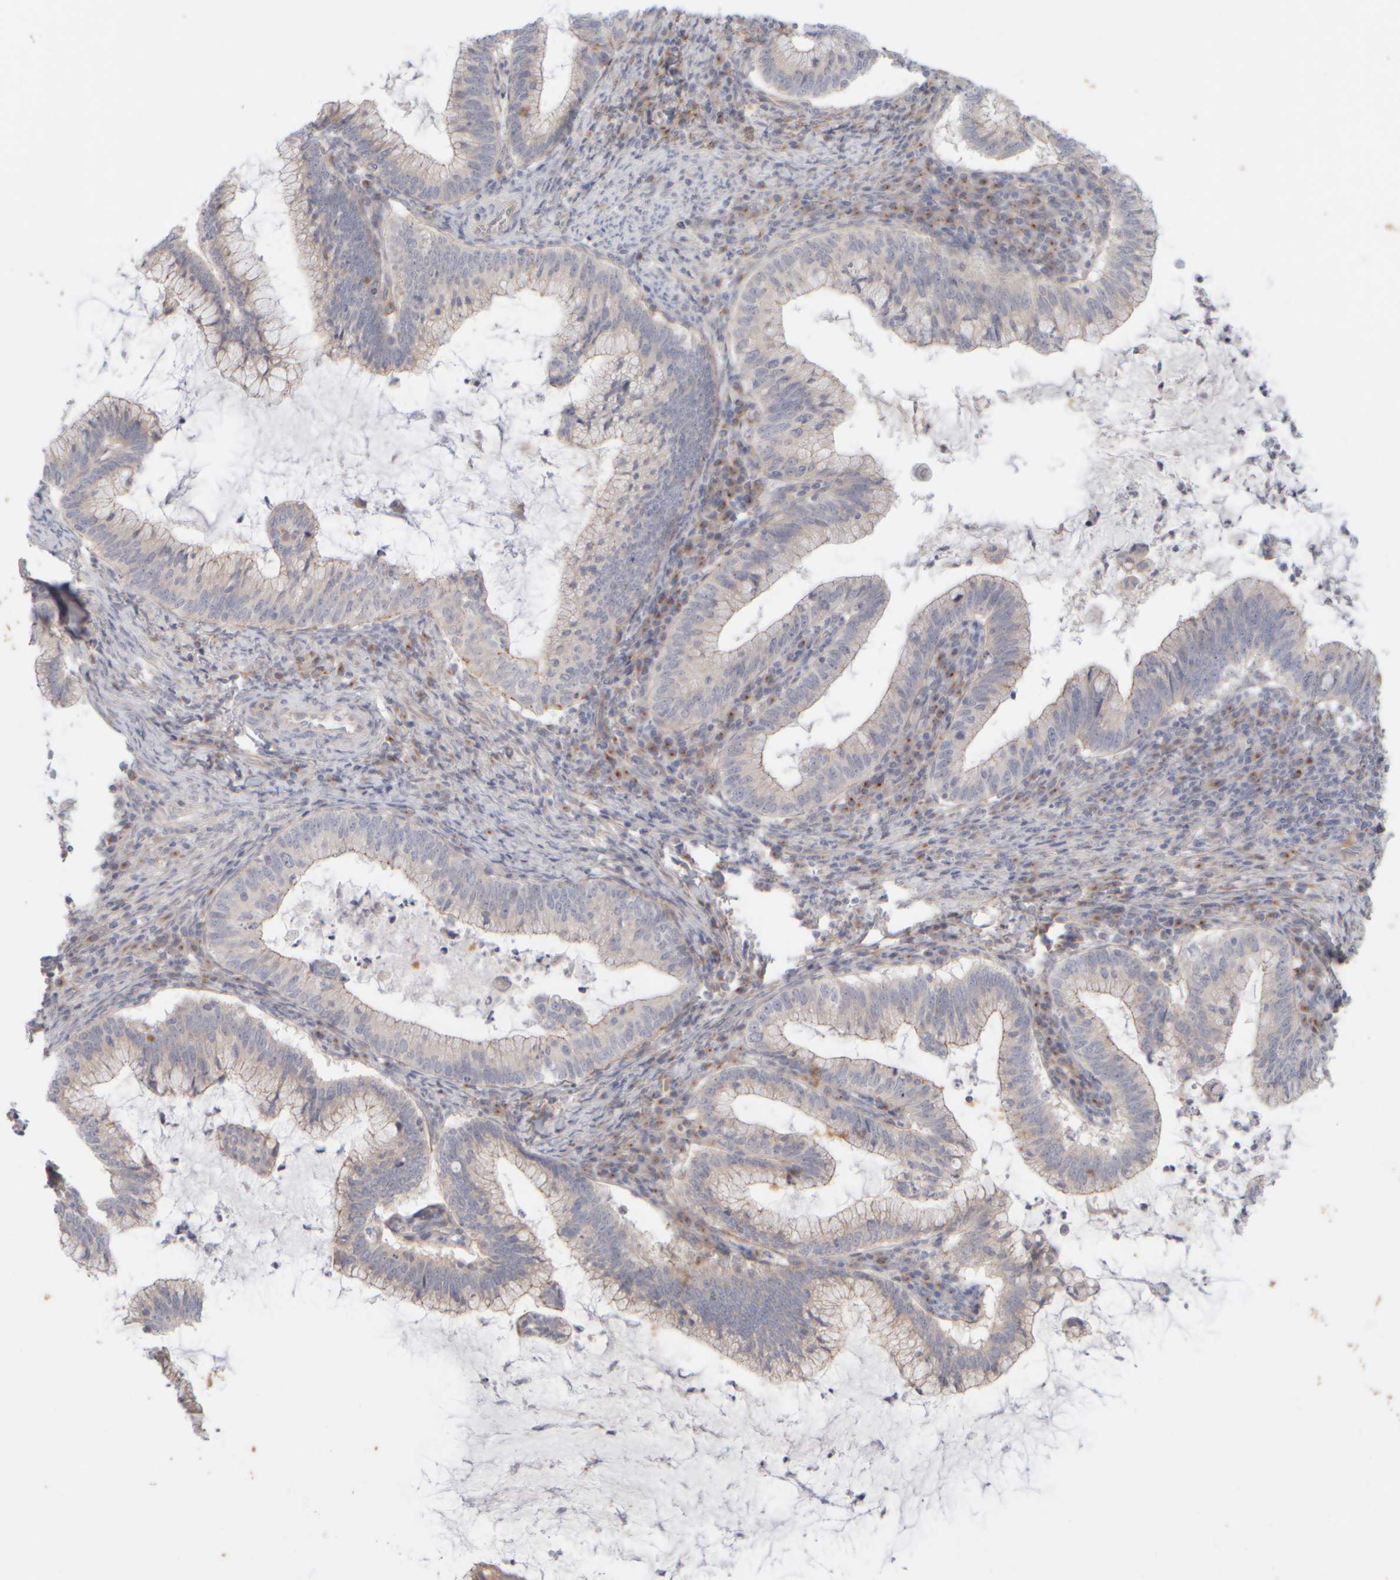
{"staining": {"intensity": "moderate", "quantity": "25%-75%", "location": "cytoplasmic/membranous"}, "tissue": "cervical cancer", "cell_type": "Tumor cells", "image_type": "cancer", "snomed": [{"axis": "morphology", "description": "Adenocarcinoma, NOS"}, {"axis": "topography", "description": "Cervix"}], "caption": "Adenocarcinoma (cervical) stained with a brown dye exhibits moderate cytoplasmic/membranous positive expression in approximately 25%-75% of tumor cells.", "gene": "GOPC", "patient": {"sex": "female", "age": 36}}